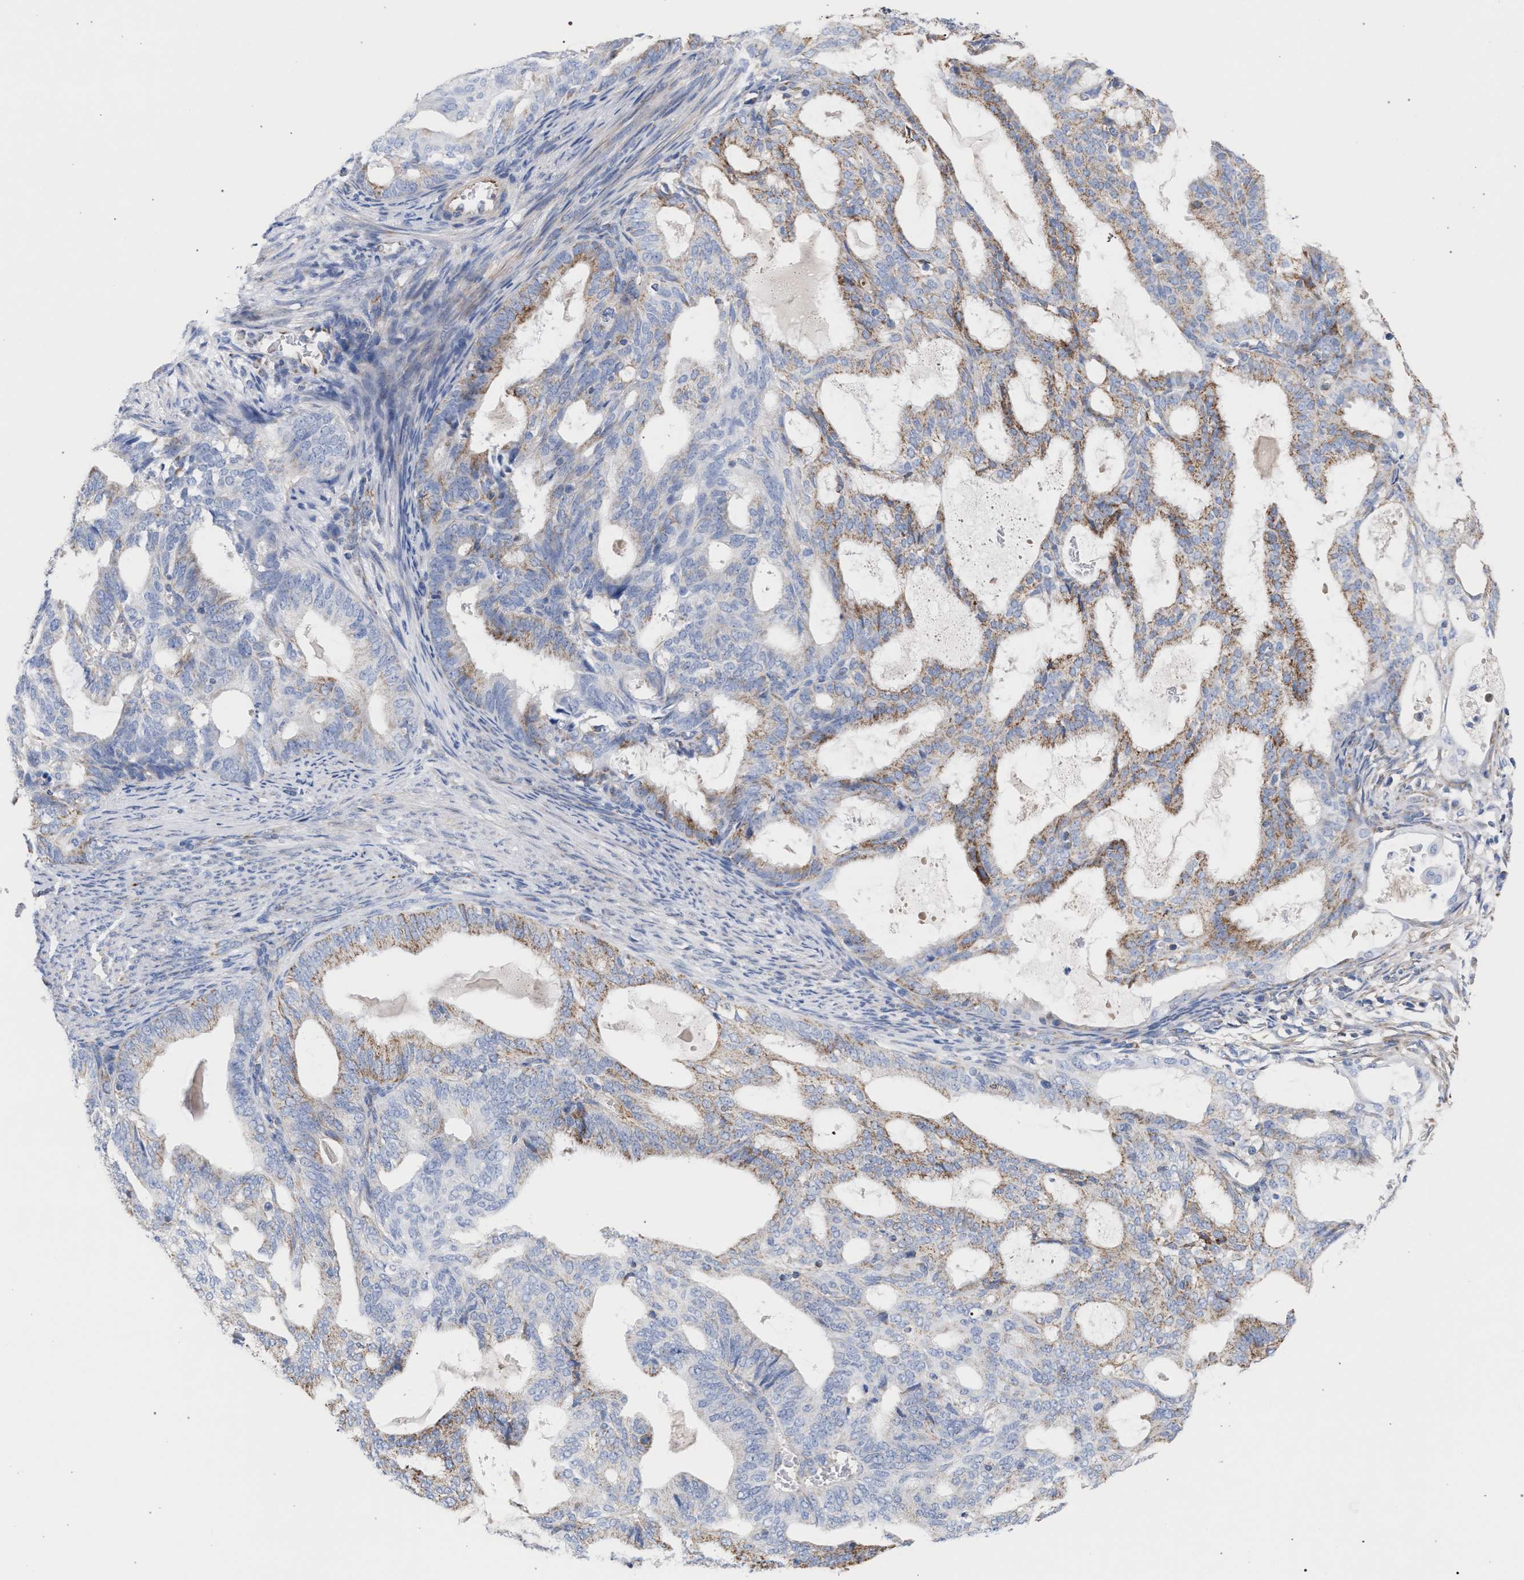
{"staining": {"intensity": "moderate", "quantity": ">75%", "location": "cytoplasmic/membranous"}, "tissue": "endometrial cancer", "cell_type": "Tumor cells", "image_type": "cancer", "snomed": [{"axis": "morphology", "description": "Adenocarcinoma, NOS"}, {"axis": "topography", "description": "Endometrium"}], "caption": "A brown stain labels moderate cytoplasmic/membranous positivity of a protein in human endometrial cancer tumor cells.", "gene": "ECI2", "patient": {"sex": "female", "age": 58}}